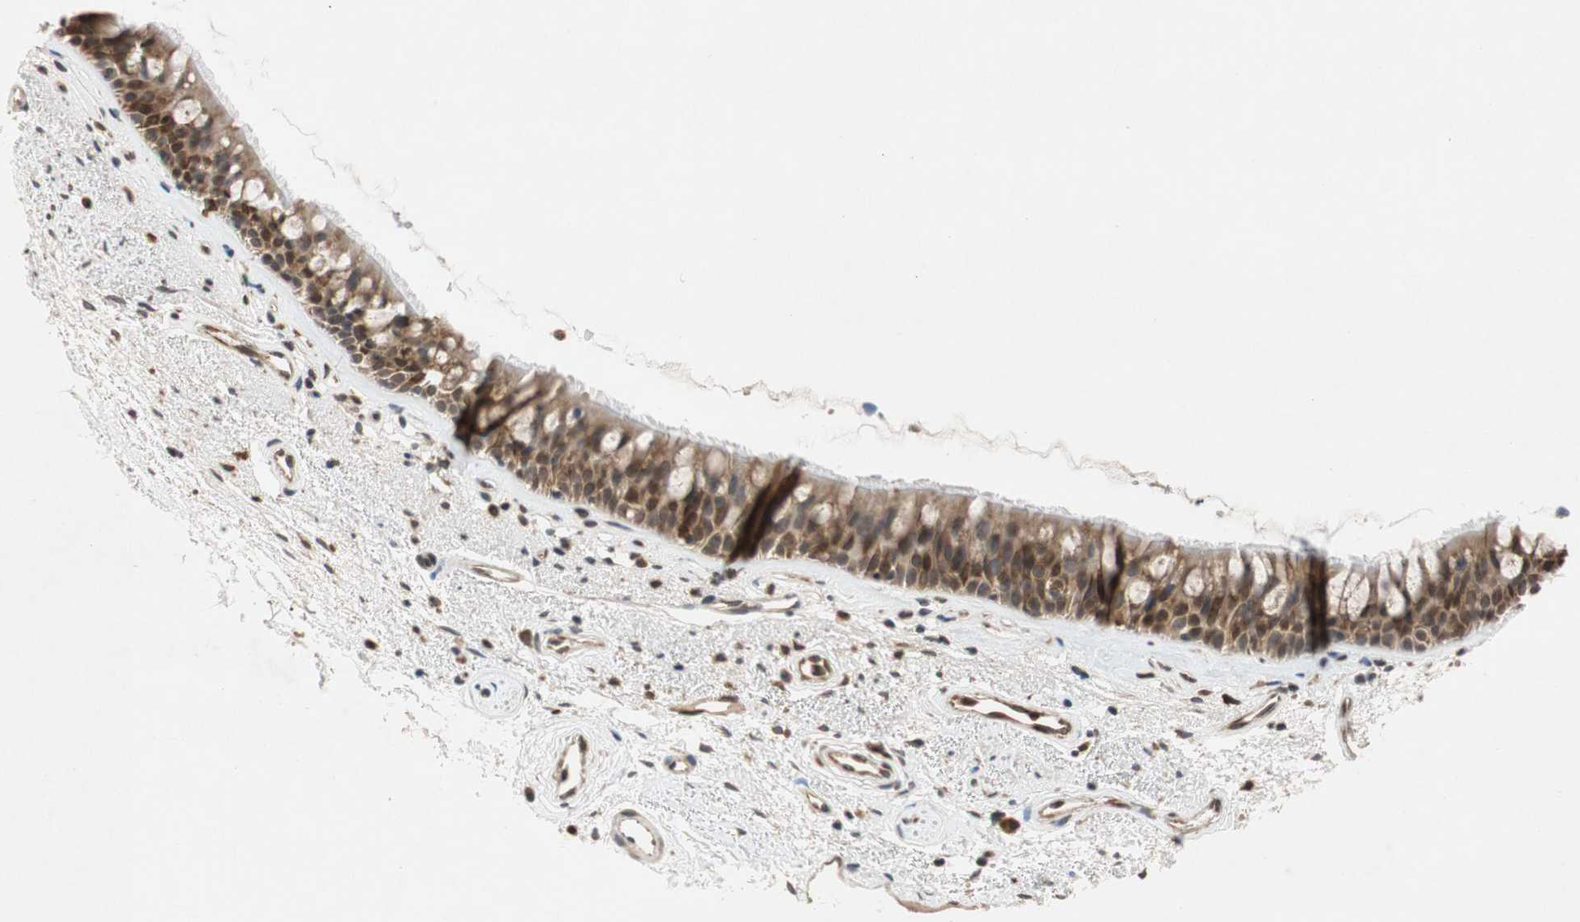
{"staining": {"intensity": "moderate", "quantity": ">75%", "location": "cytoplasmic/membranous,nuclear"}, "tissue": "bronchus", "cell_type": "Respiratory epithelial cells", "image_type": "normal", "snomed": [{"axis": "morphology", "description": "Normal tissue, NOS"}, {"axis": "topography", "description": "Bronchus"}], "caption": "The immunohistochemical stain labels moderate cytoplasmic/membranous,nuclear expression in respiratory epithelial cells of benign bronchus.", "gene": "AUP1", "patient": {"sex": "female", "age": 54}}